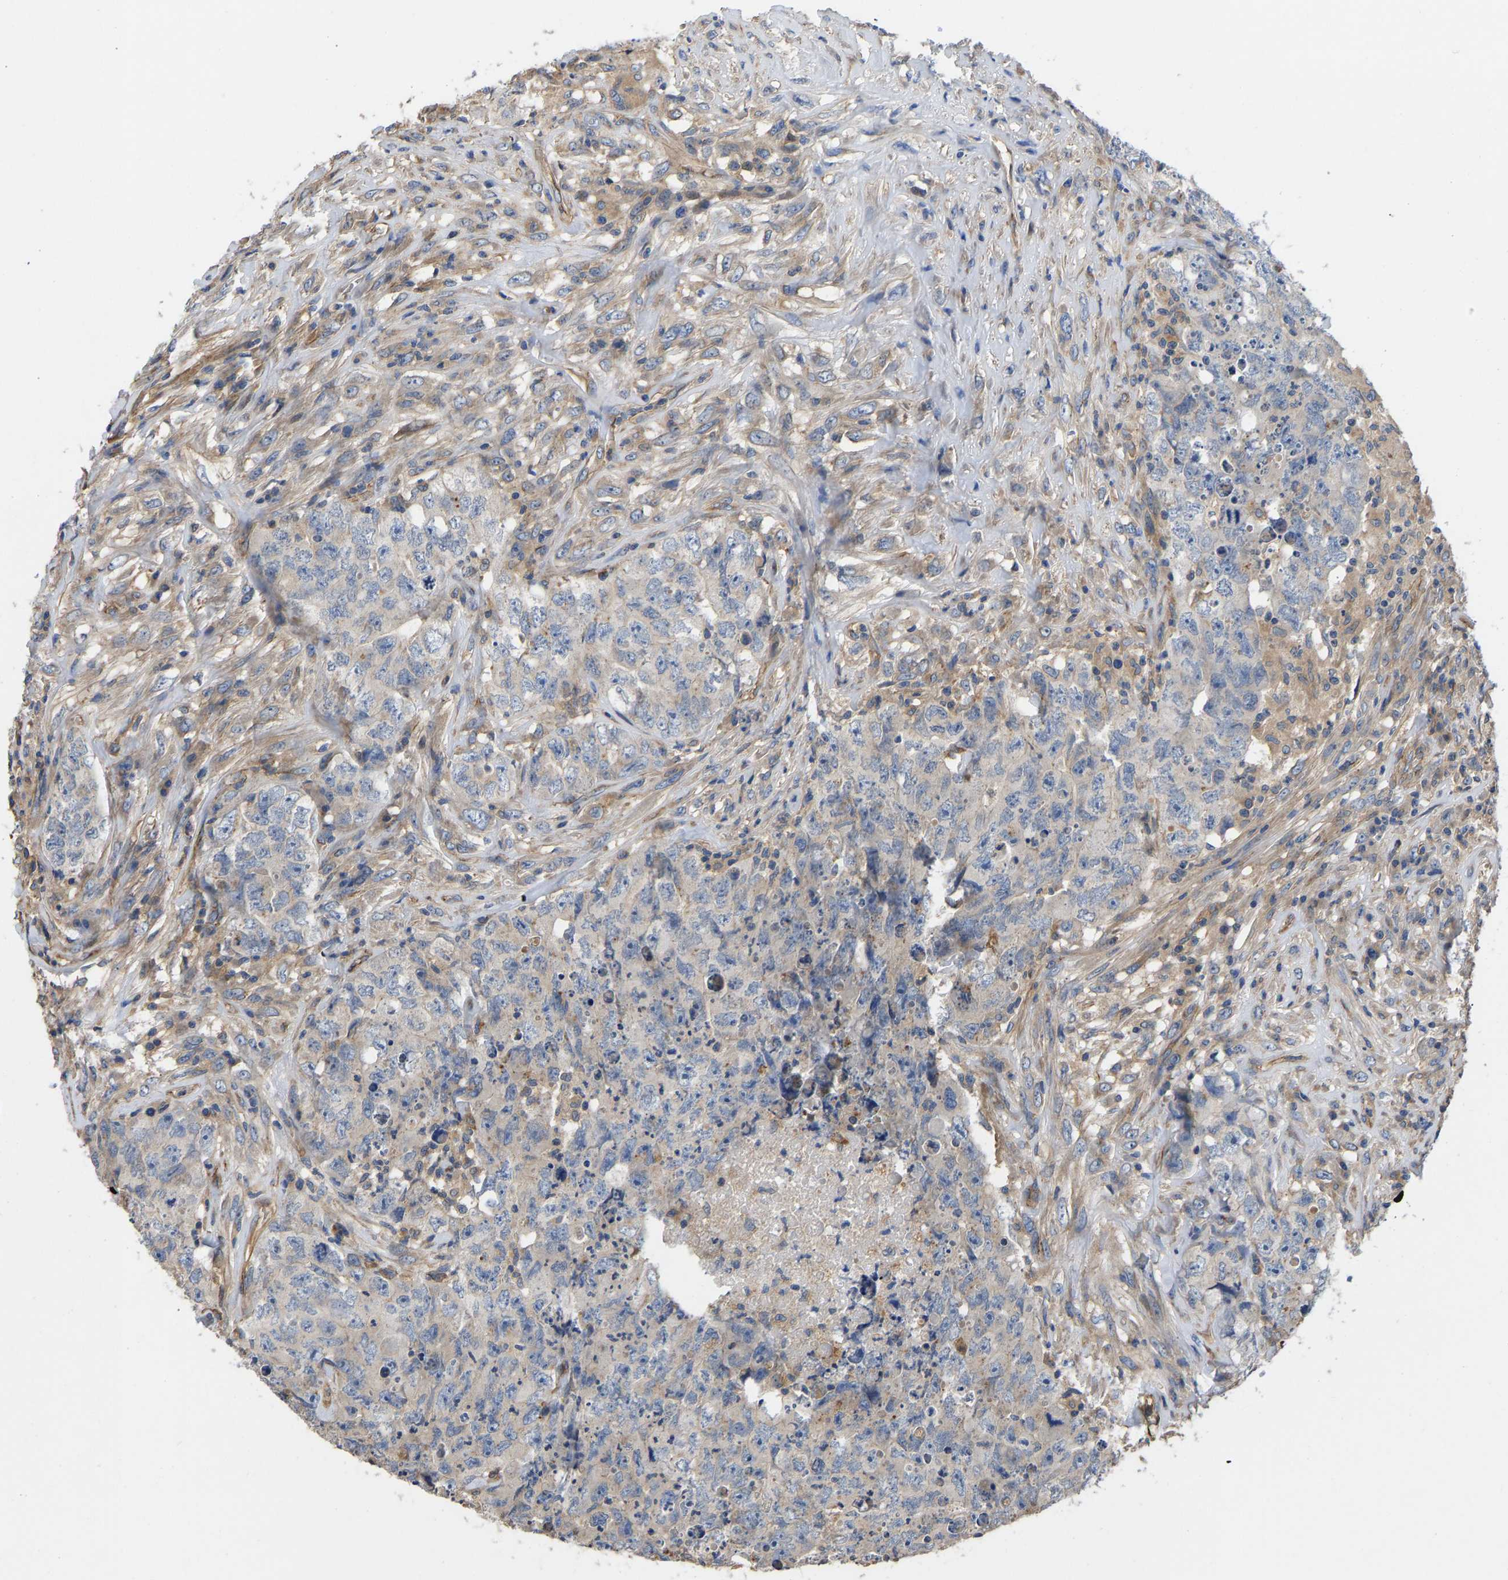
{"staining": {"intensity": "negative", "quantity": "none", "location": "none"}, "tissue": "testis cancer", "cell_type": "Tumor cells", "image_type": "cancer", "snomed": [{"axis": "morphology", "description": "Carcinoma, Embryonal, NOS"}, {"axis": "topography", "description": "Testis"}], "caption": "This is an immunohistochemistry (IHC) micrograph of embryonal carcinoma (testis). There is no expression in tumor cells.", "gene": "ELMO2", "patient": {"sex": "male", "age": 32}}